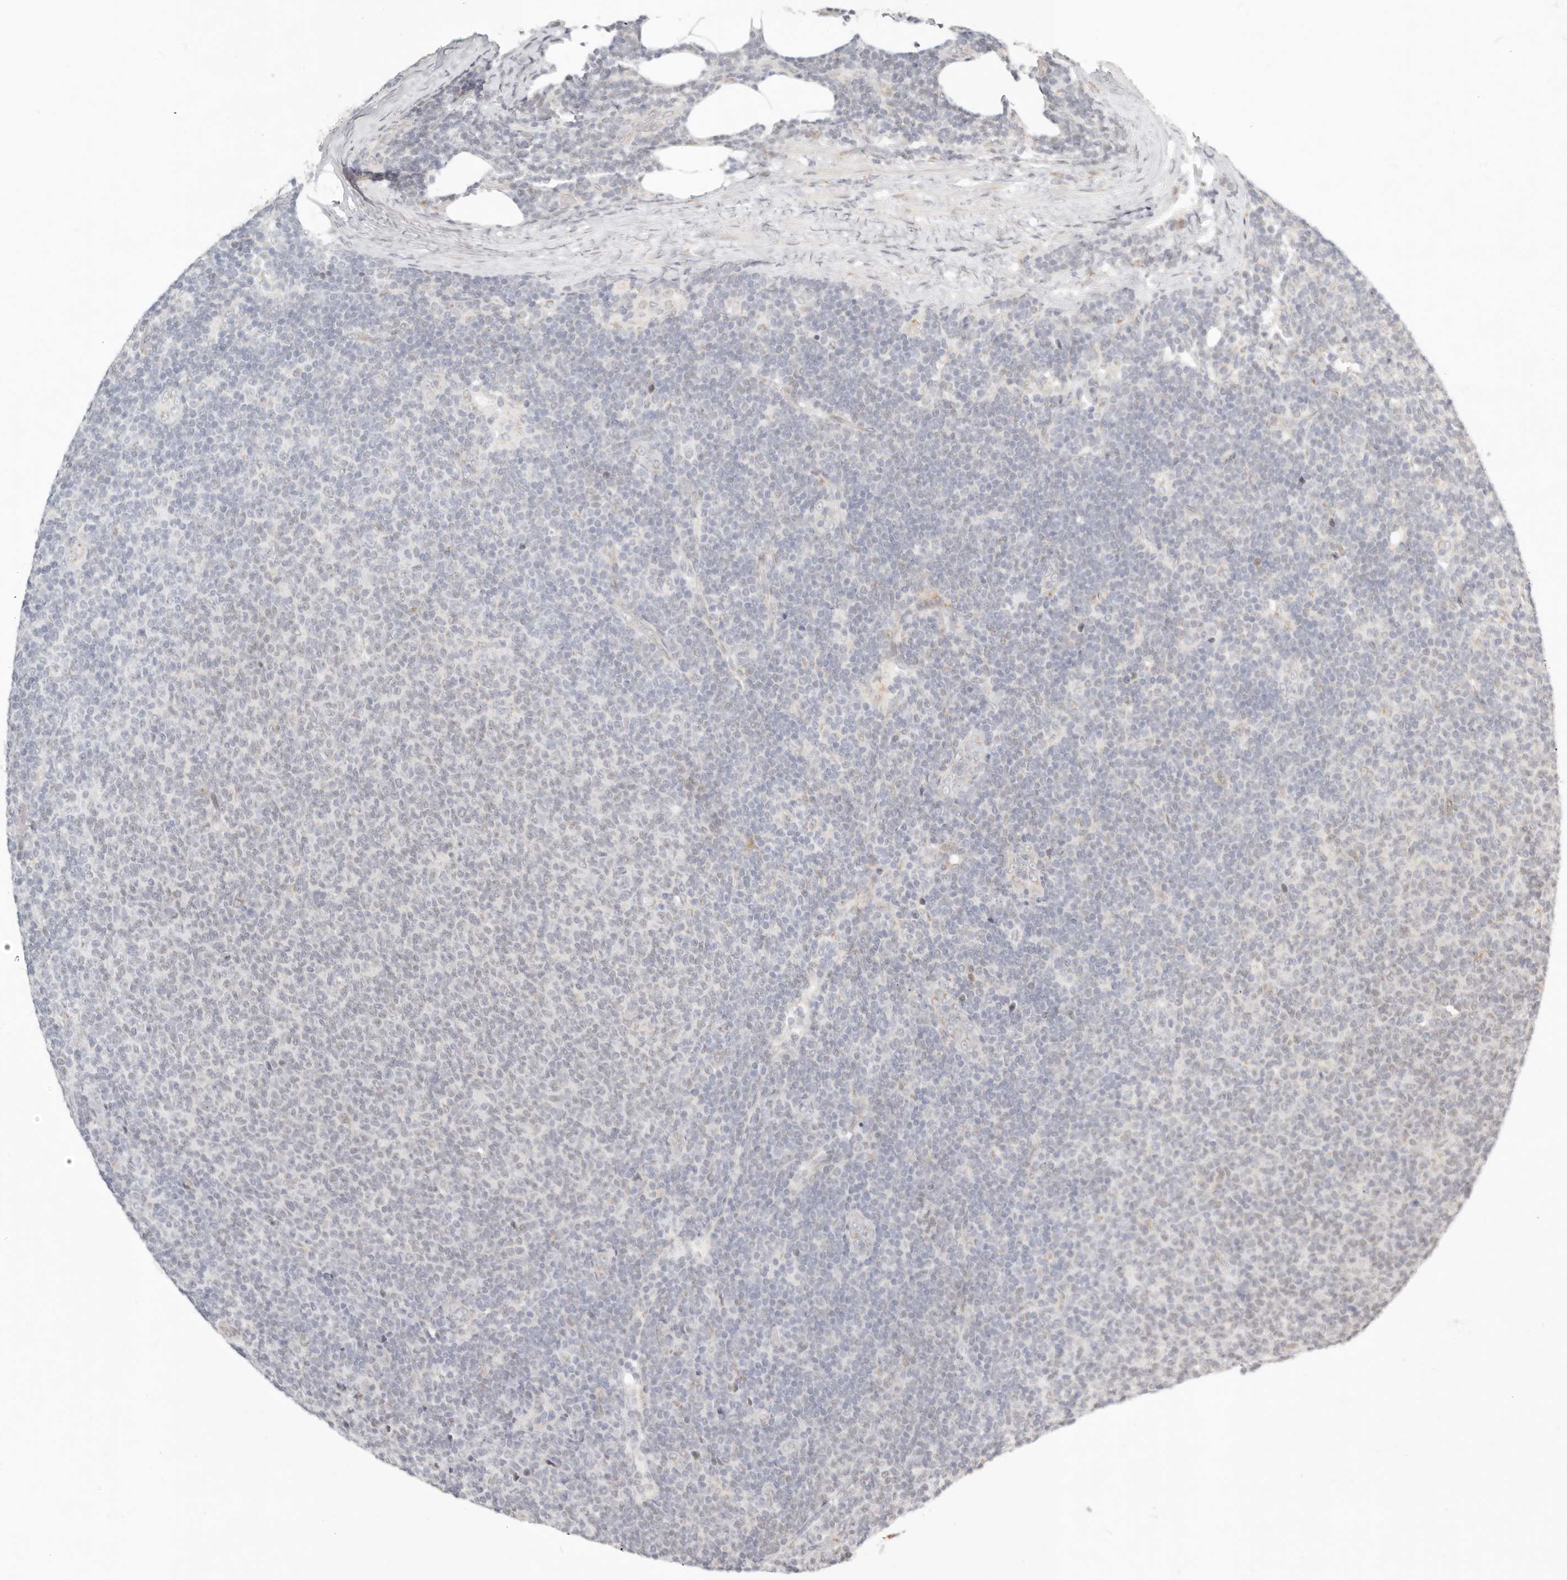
{"staining": {"intensity": "negative", "quantity": "none", "location": "none"}, "tissue": "lymphoma", "cell_type": "Tumor cells", "image_type": "cancer", "snomed": [{"axis": "morphology", "description": "Malignant lymphoma, non-Hodgkin's type, Low grade"}, {"axis": "topography", "description": "Lymph node"}], "caption": "Immunohistochemistry (IHC) micrograph of neoplastic tissue: low-grade malignant lymphoma, non-Hodgkin's type stained with DAB (3,3'-diaminobenzidine) demonstrates no significant protein staining in tumor cells.", "gene": "FAM20B", "patient": {"sex": "male", "age": 66}}